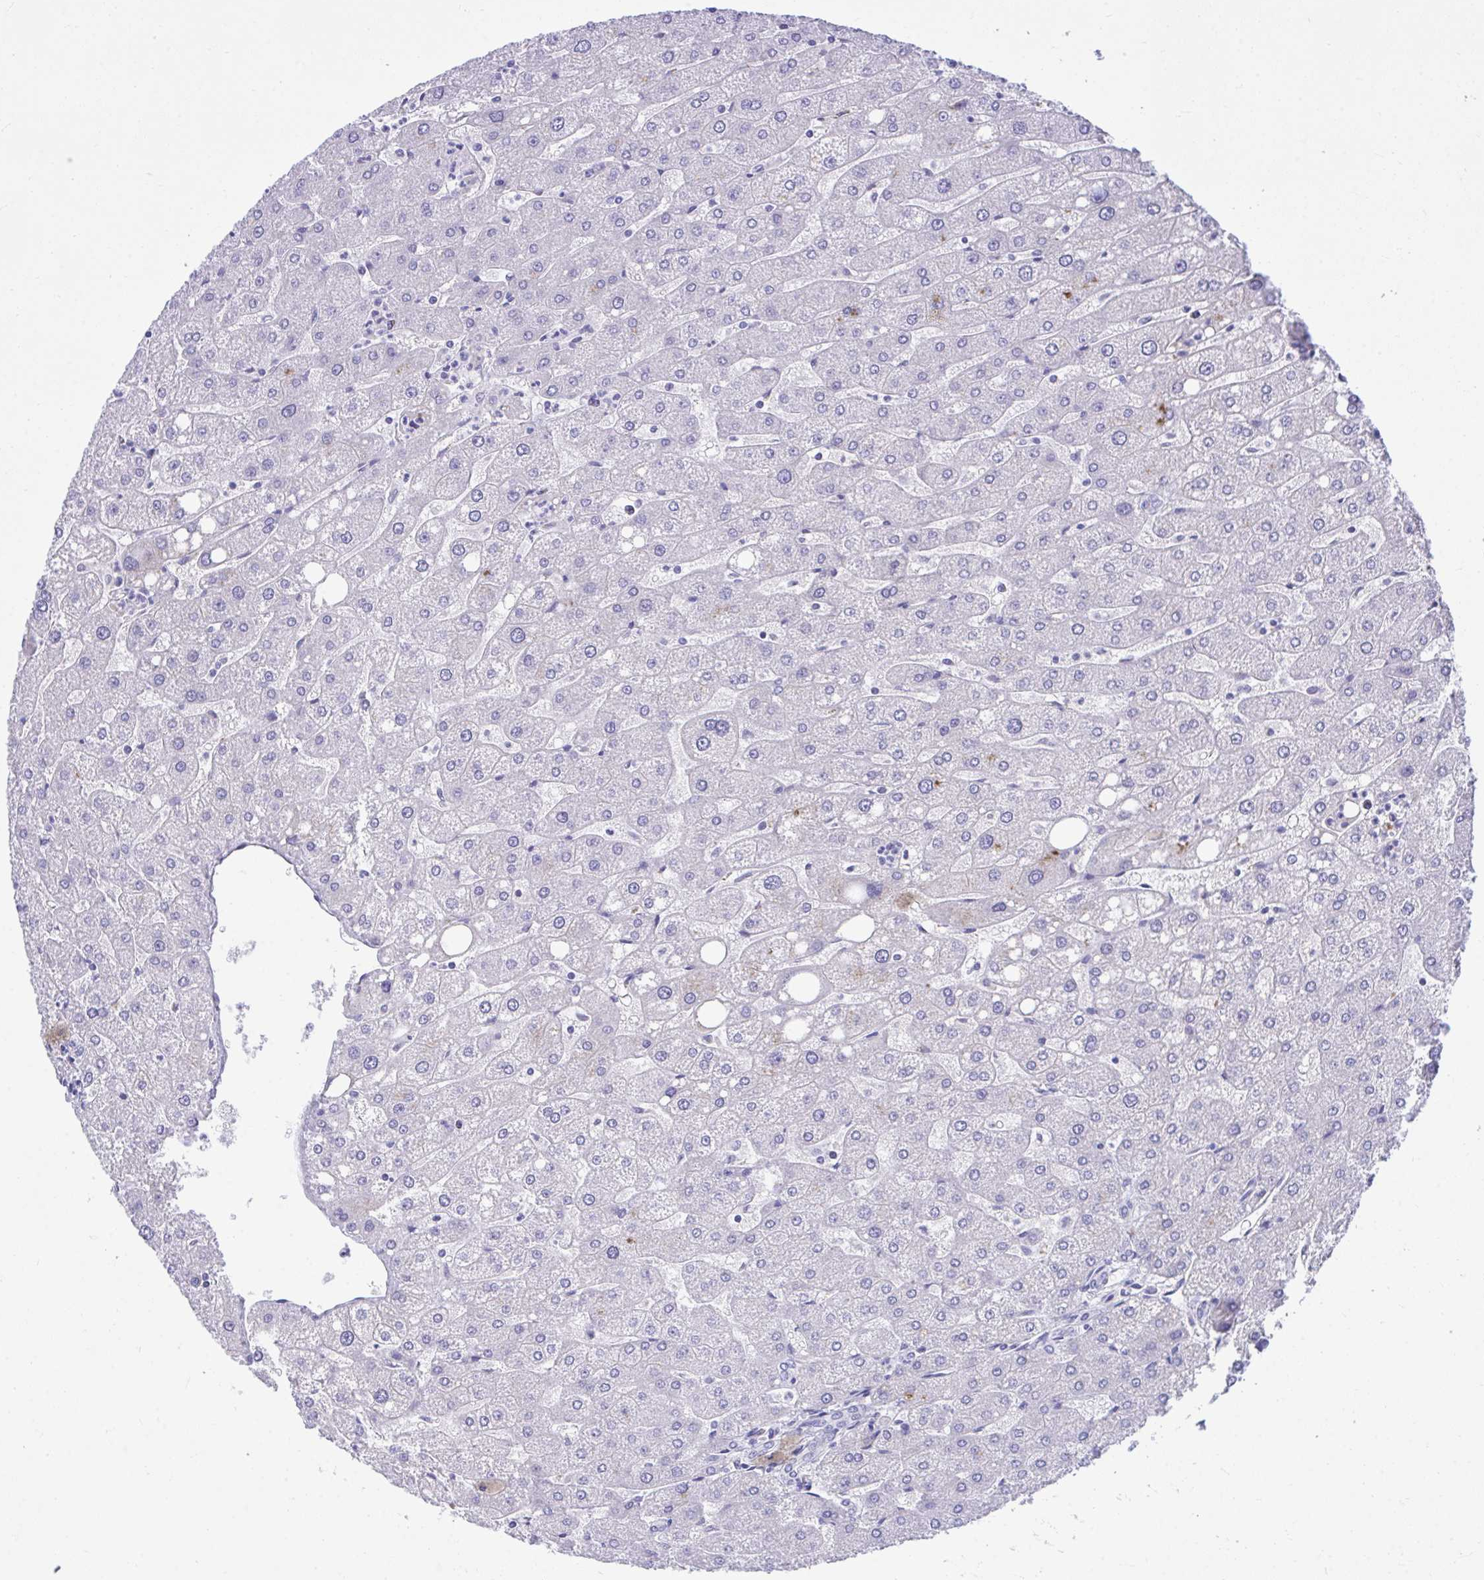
{"staining": {"intensity": "negative", "quantity": "none", "location": "none"}, "tissue": "liver", "cell_type": "Cholangiocytes", "image_type": "normal", "snomed": [{"axis": "morphology", "description": "Normal tissue, NOS"}, {"axis": "topography", "description": "Liver"}], "caption": "Benign liver was stained to show a protein in brown. There is no significant expression in cholangiocytes. (Immunohistochemistry, brightfield microscopy, high magnification).", "gene": "MED9", "patient": {"sex": "male", "age": 67}}